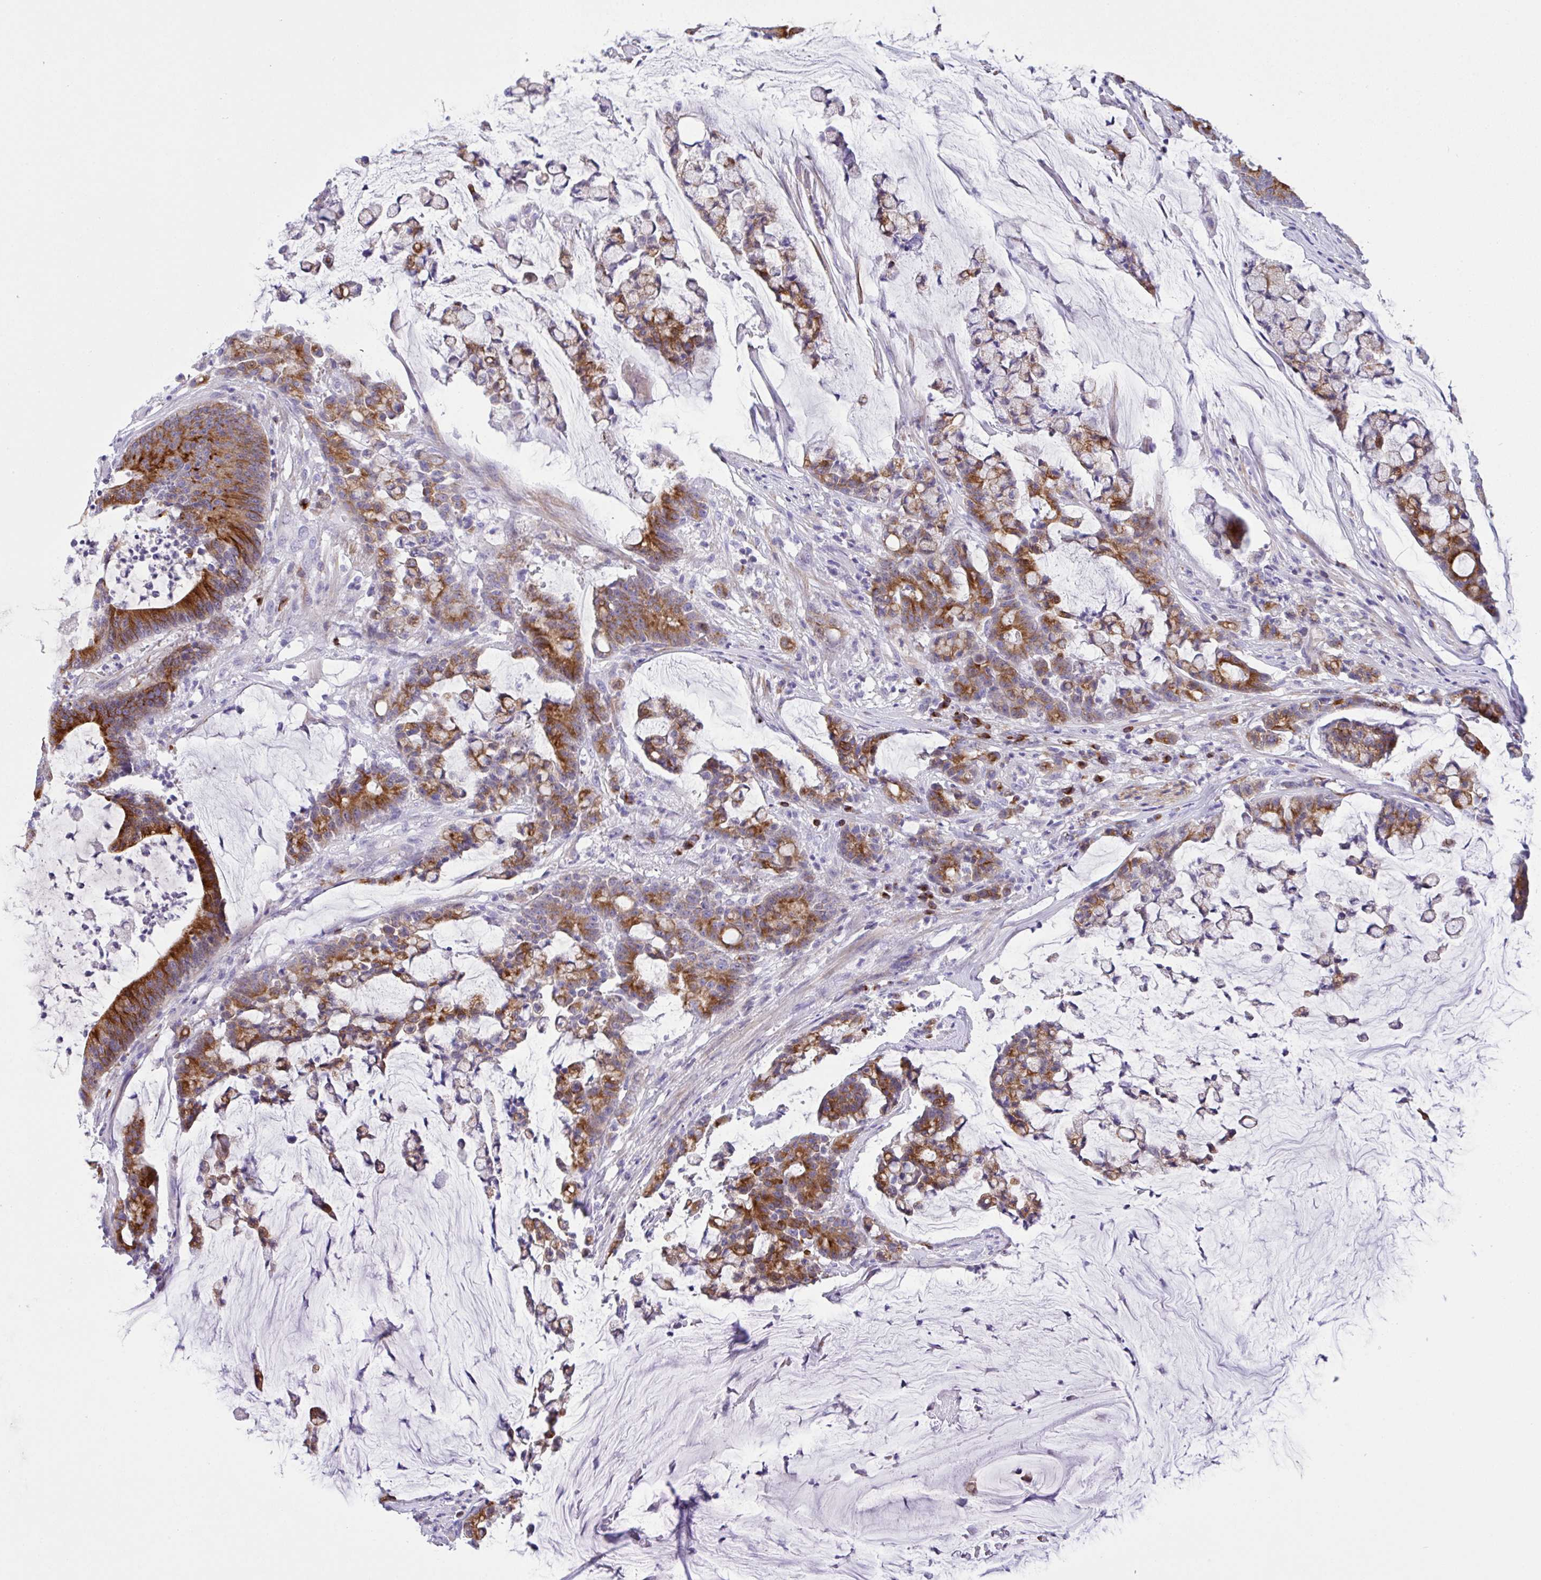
{"staining": {"intensity": "moderate", "quantity": "25%-75%", "location": "cytoplasmic/membranous"}, "tissue": "colorectal cancer", "cell_type": "Tumor cells", "image_type": "cancer", "snomed": [{"axis": "morphology", "description": "Adenocarcinoma, NOS"}, {"axis": "topography", "description": "Colon"}], "caption": "IHC (DAB) staining of colorectal cancer exhibits moderate cytoplasmic/membranous protein positivity in approximately 25%-75% of tumor cells.", "gene": "FBXL20", "patient": {"sex": "female", "age": 84}}